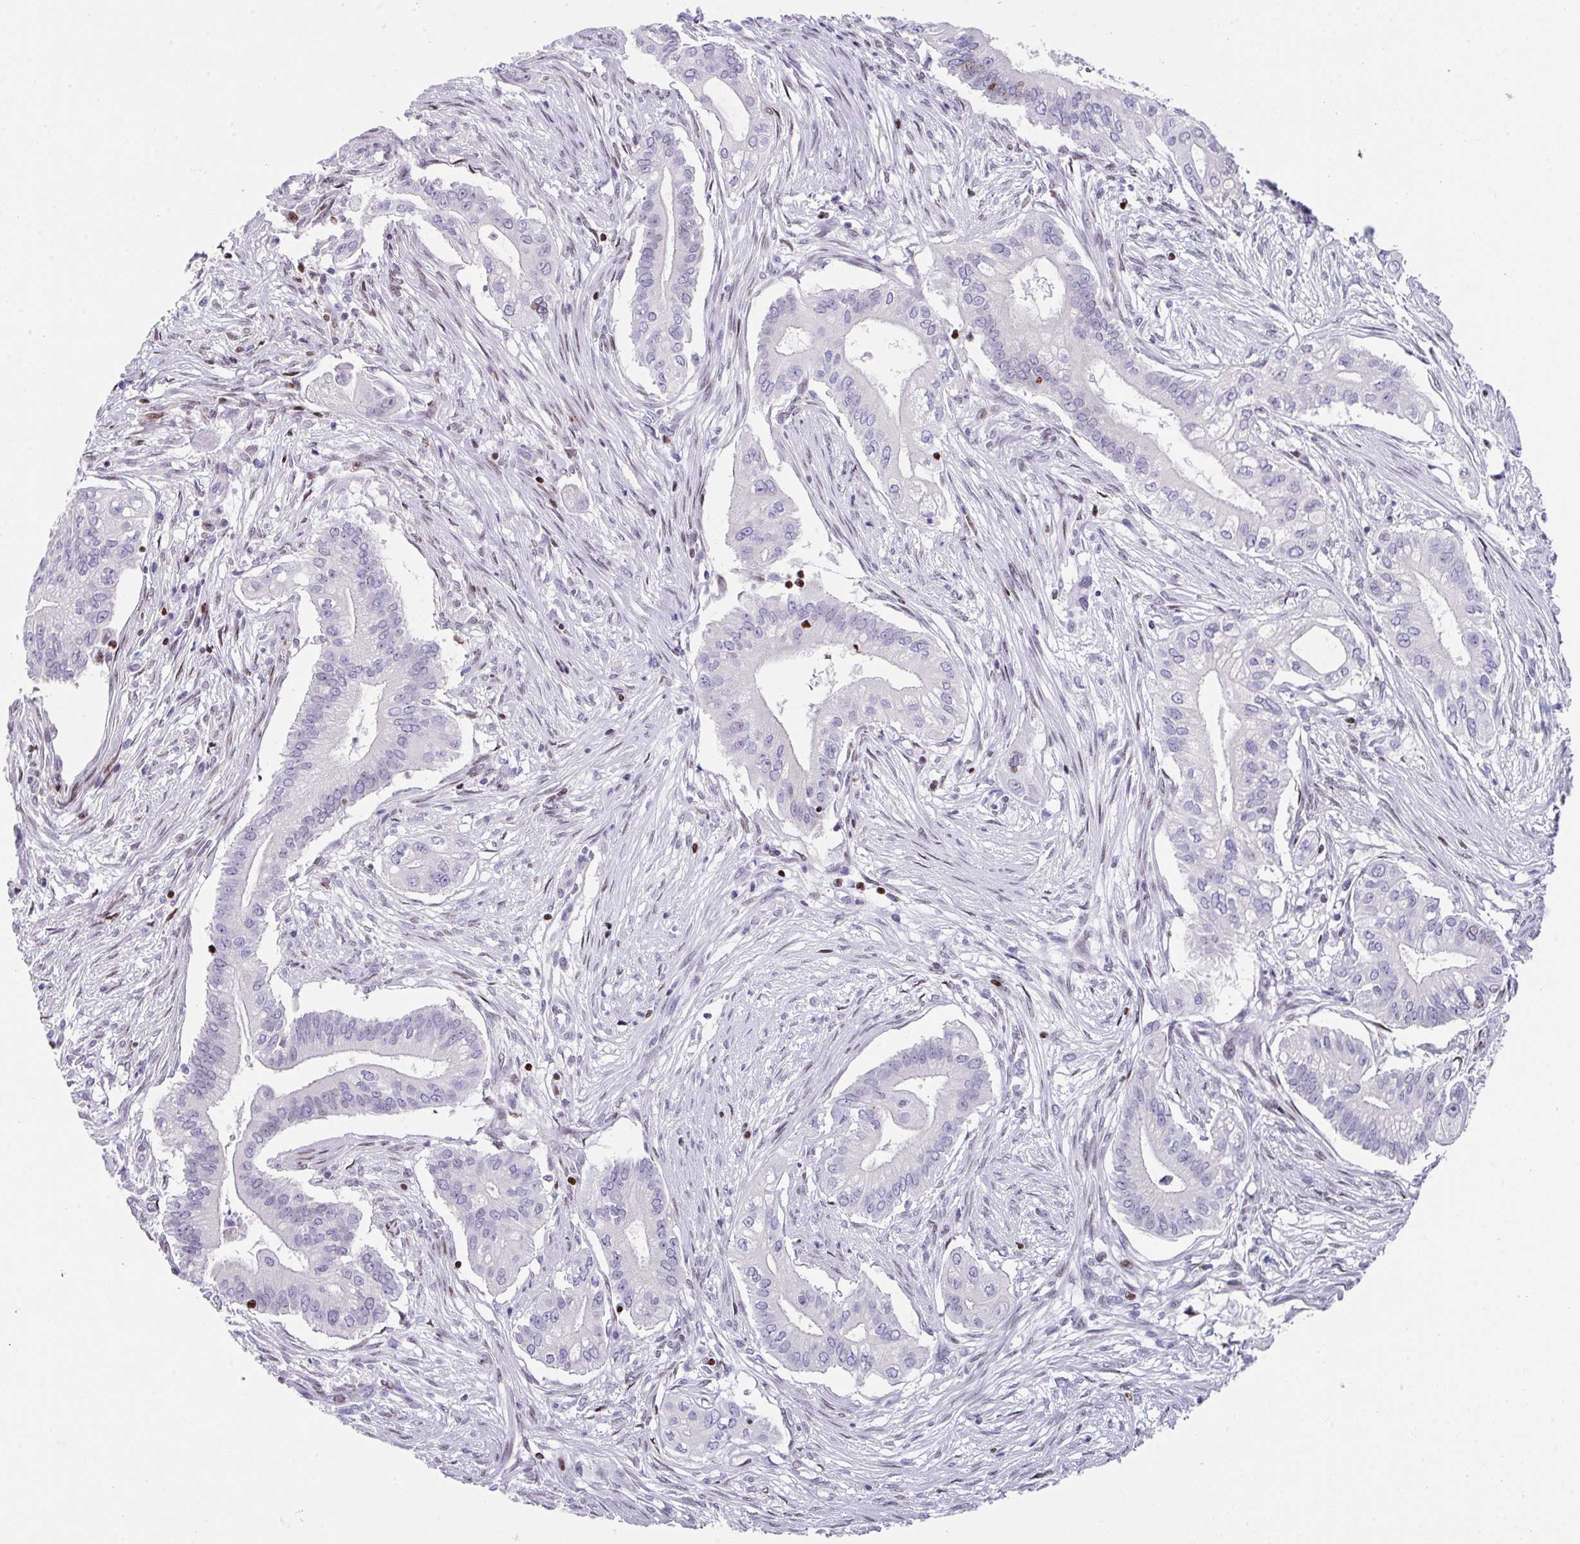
{"staining": {"intensity": "negative", "quantity": "none", "location": "none"}, "tissue": "pancreatic cancer", "cell_type": "Tumor cells", "image_type": "cancer", "snomed": [{"axis": "morphology", "description": "Adenocarcinoma, NOS"}, {"axis": "topography", "description": "Pancreas"}], "caption": "High magnification brightfield microscopy of pancreatic adenocarcinoma stained with DAB (brown) and counterstained with hematoxylin (blue): tumor cells show no significant expression.", "gene": "TCF3", "patient": {"sex": "female", "age": 68}}